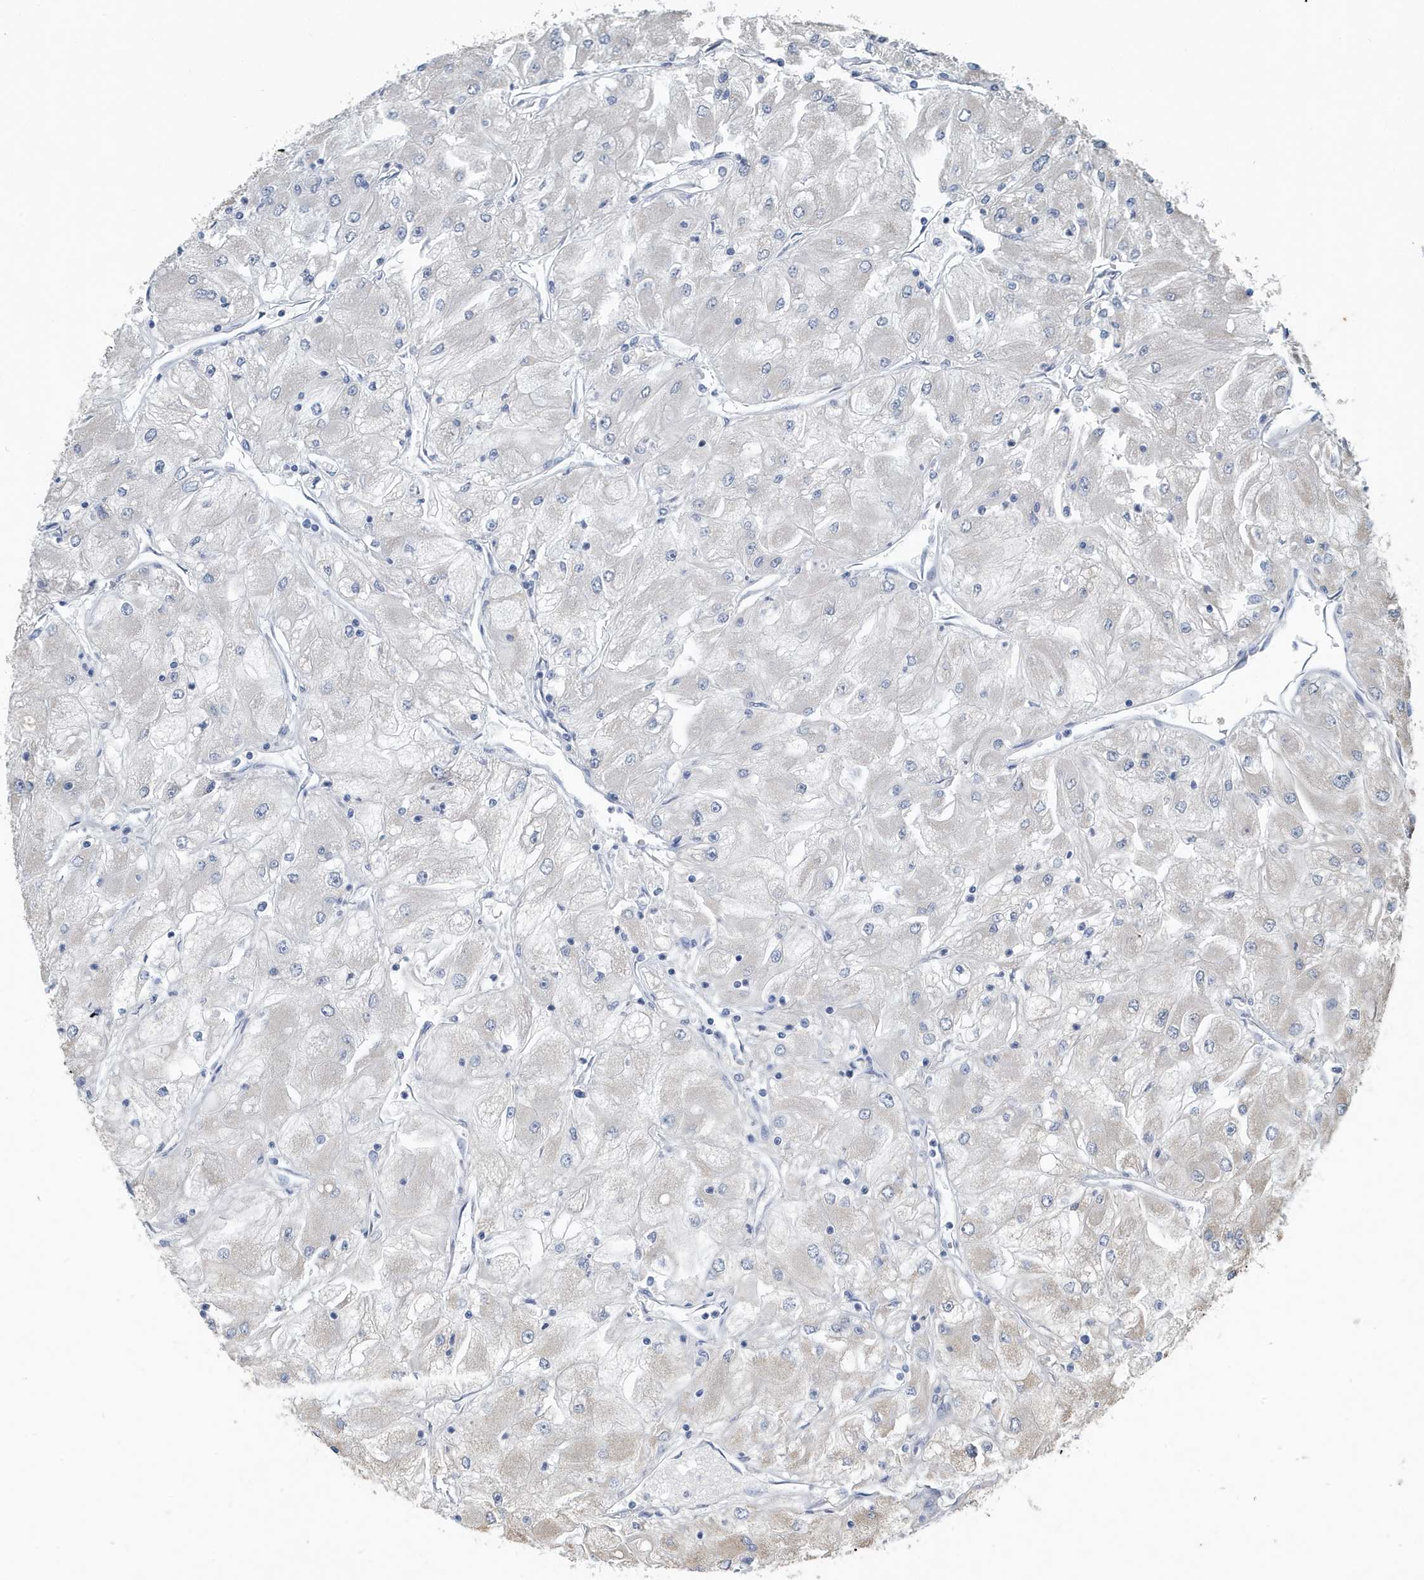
{"staining": {"intensity": "negative", "quantity": "none", "location": "none"}, "tissue": "renal cancer", "cell_type": "Tumor cells", "image_type": "cancer", "snomed": [{"axis": "morphology", "description": "Adenocarcinoma, NOS"}, {"axis": "topography", "description": "Kidney"}], "caption": "A high-resolution histopathology image shows immunohistochemistry (IHC) staining of renal adenocarcinoma, which demonstrates no significant staining in tumor cells.", "gene": "UGT2B4", "patient": {"sex": "male", "age": 80}}